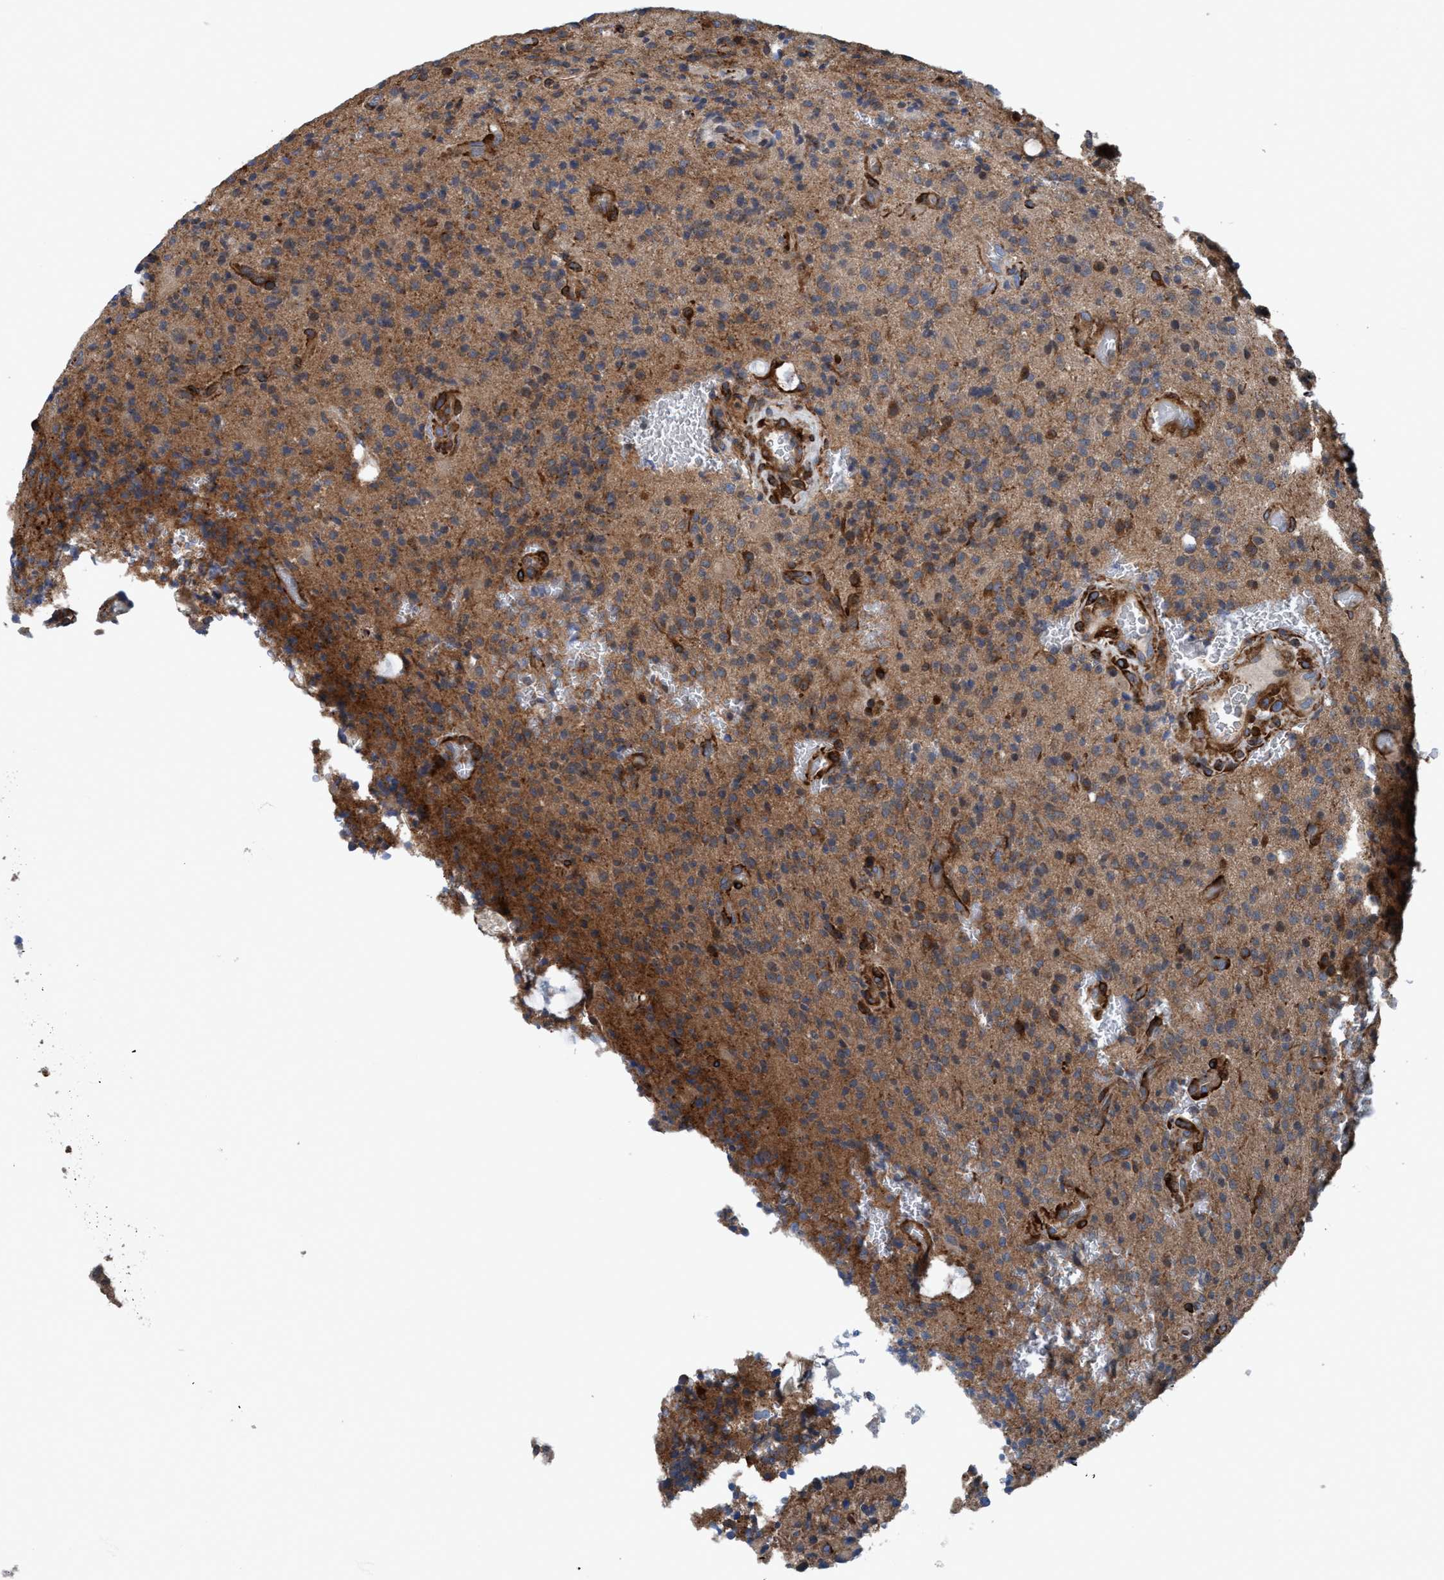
{"staining": {"intensity": "moderate", "quantity": "<25%", "location": "cytoplasmic/membranous"}, "tissue": "glioma", "cell_type": "Tumor cells", "image_type": "cancer", "snomed": [{"axis": "morphology", "description": "Glioma, malignant, High grade"}, {"axis": "topography", "description": "Brain"}], "caption": "Glioma stained with DAB (3,3'-diaminobenzidine) immunohistochemistry demonstrates low levels of moderate cytoplasmic/membranous positivity in approximately <25% of tumor cells.", "gene": "NMT1", "patient": {"sex": "male", "age": 34}}